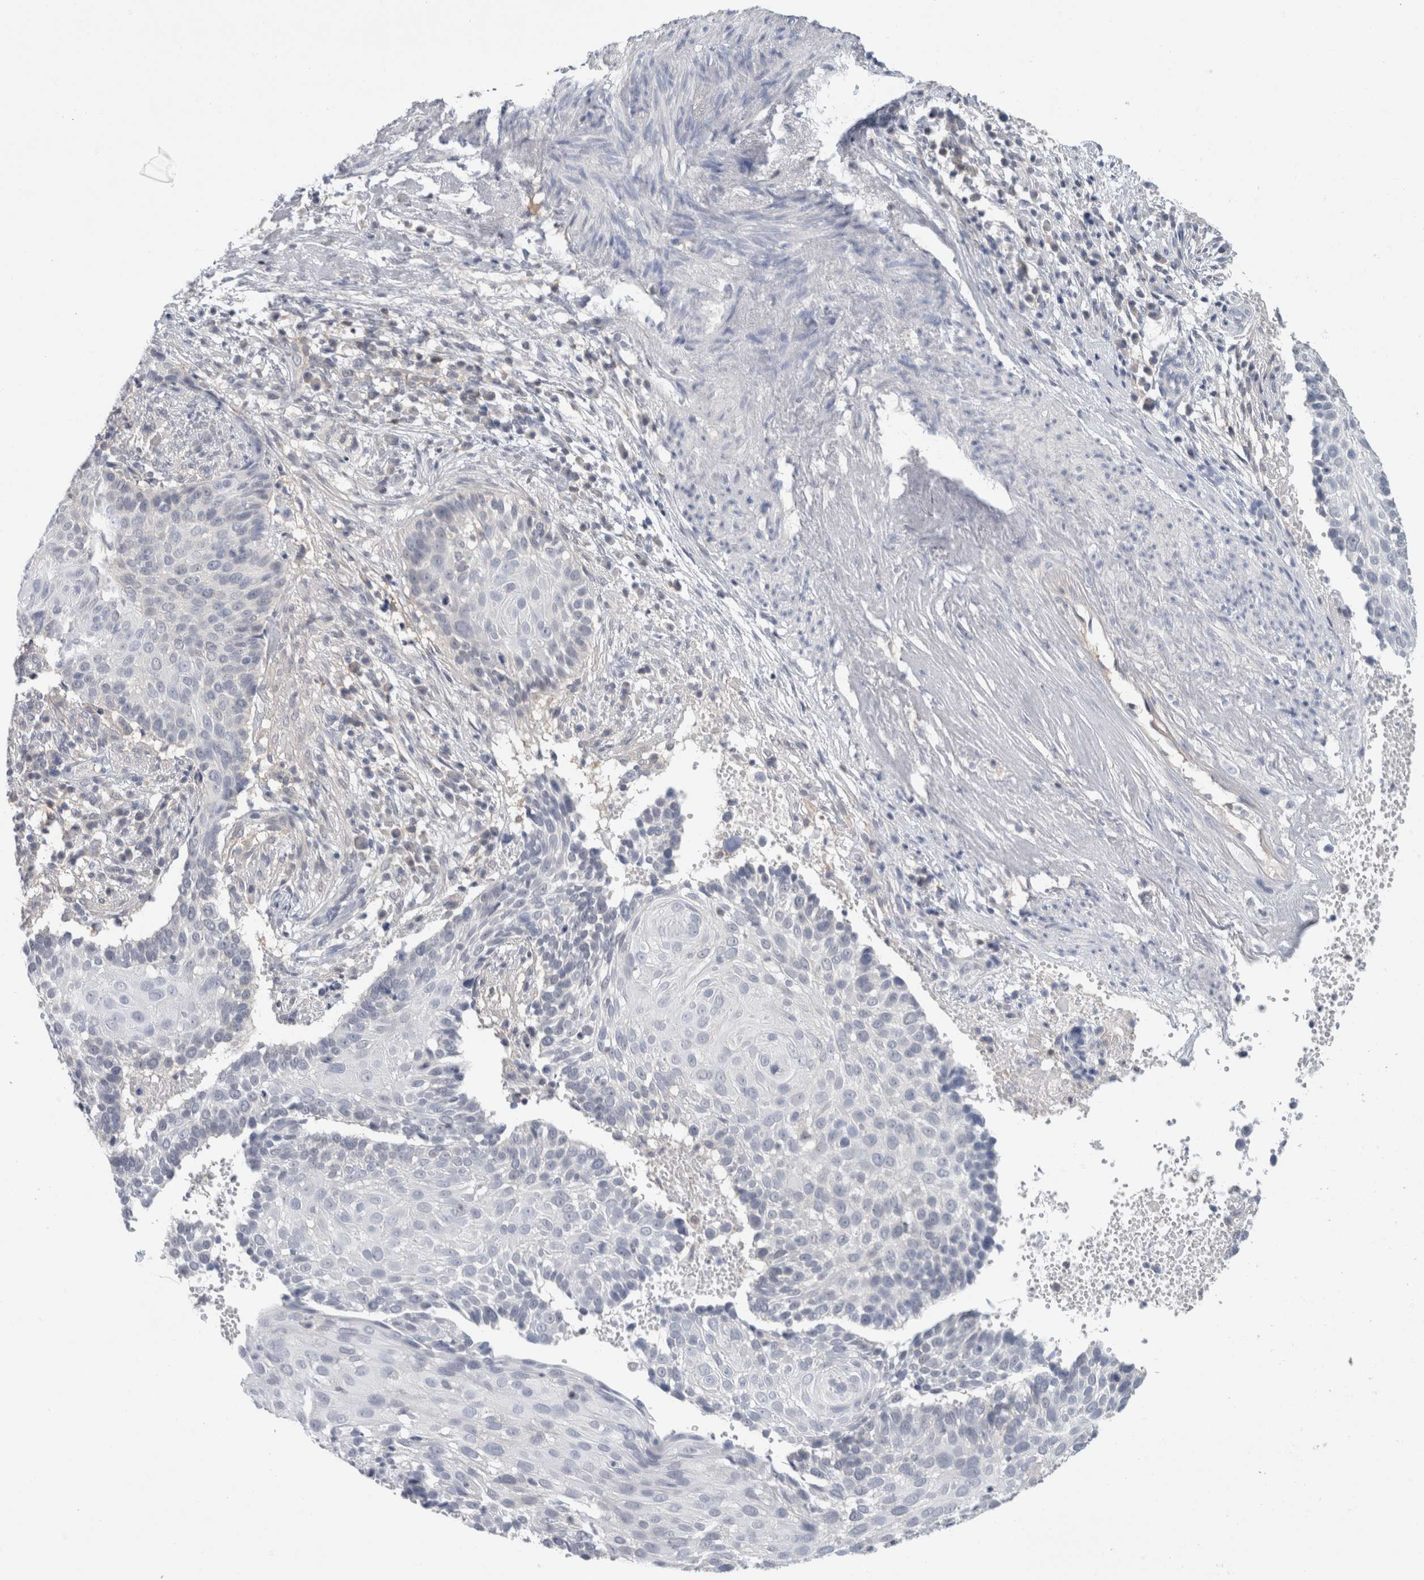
{"staining": {"intensity": "negative", "quantity": "none", "location": "none"}, "tissue": "cervical cancer", "cell_type": "Tumor cells", "image_type": "cancer", "snomed": [{"axis": "morphology", "description": "Squamous cell carcinoma, NOS"}, {"axis": "topography", "description": "Cervix"}], "caption": "This is an immunohistochemistry micrograph of squamous cell carcinoma (cervical). There is no staining in tumor cells.", "gene": "CASP6", "patient": {"sex": "female", "age": 74}}